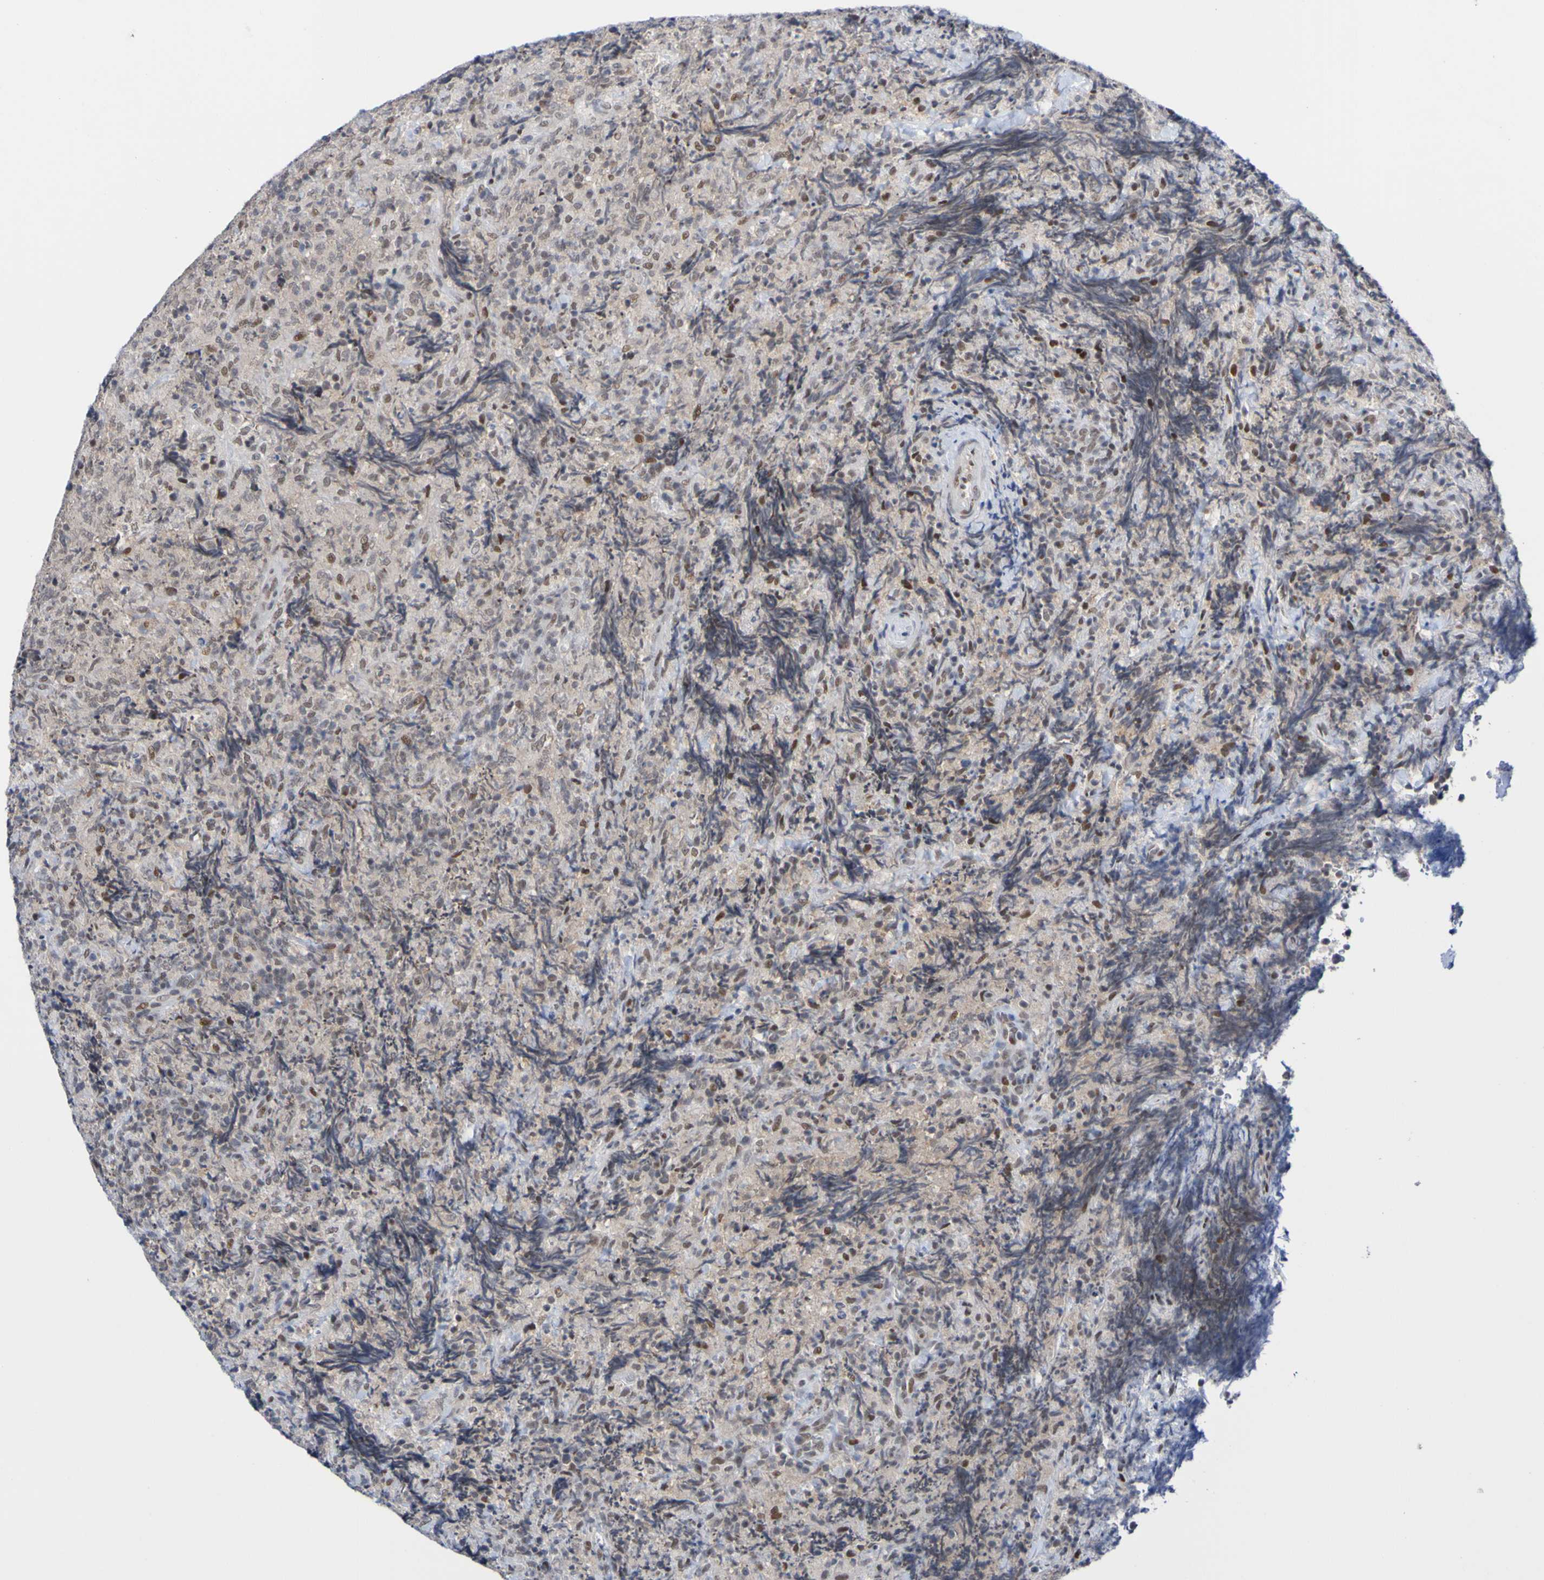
{"staining": {"intensity": "moderate", "quantity": "<25%", "location": "nuclear"}, "tissue": "lymphoma", "cell_type": "Tumor cells", "image_type": "cancer", "snomed": [{"axis": "morphology", "description": "Malignant lymphoma, non-Hodgkin's type, High grade"}, {"axis": "topography", "description": "Tonsil"}], "caption": "Lymphoma stained with a protein marker shows moderate staining in tumor cells.", "gene": "PCGF1", "patient": {"sex": "female", "age": 36}}